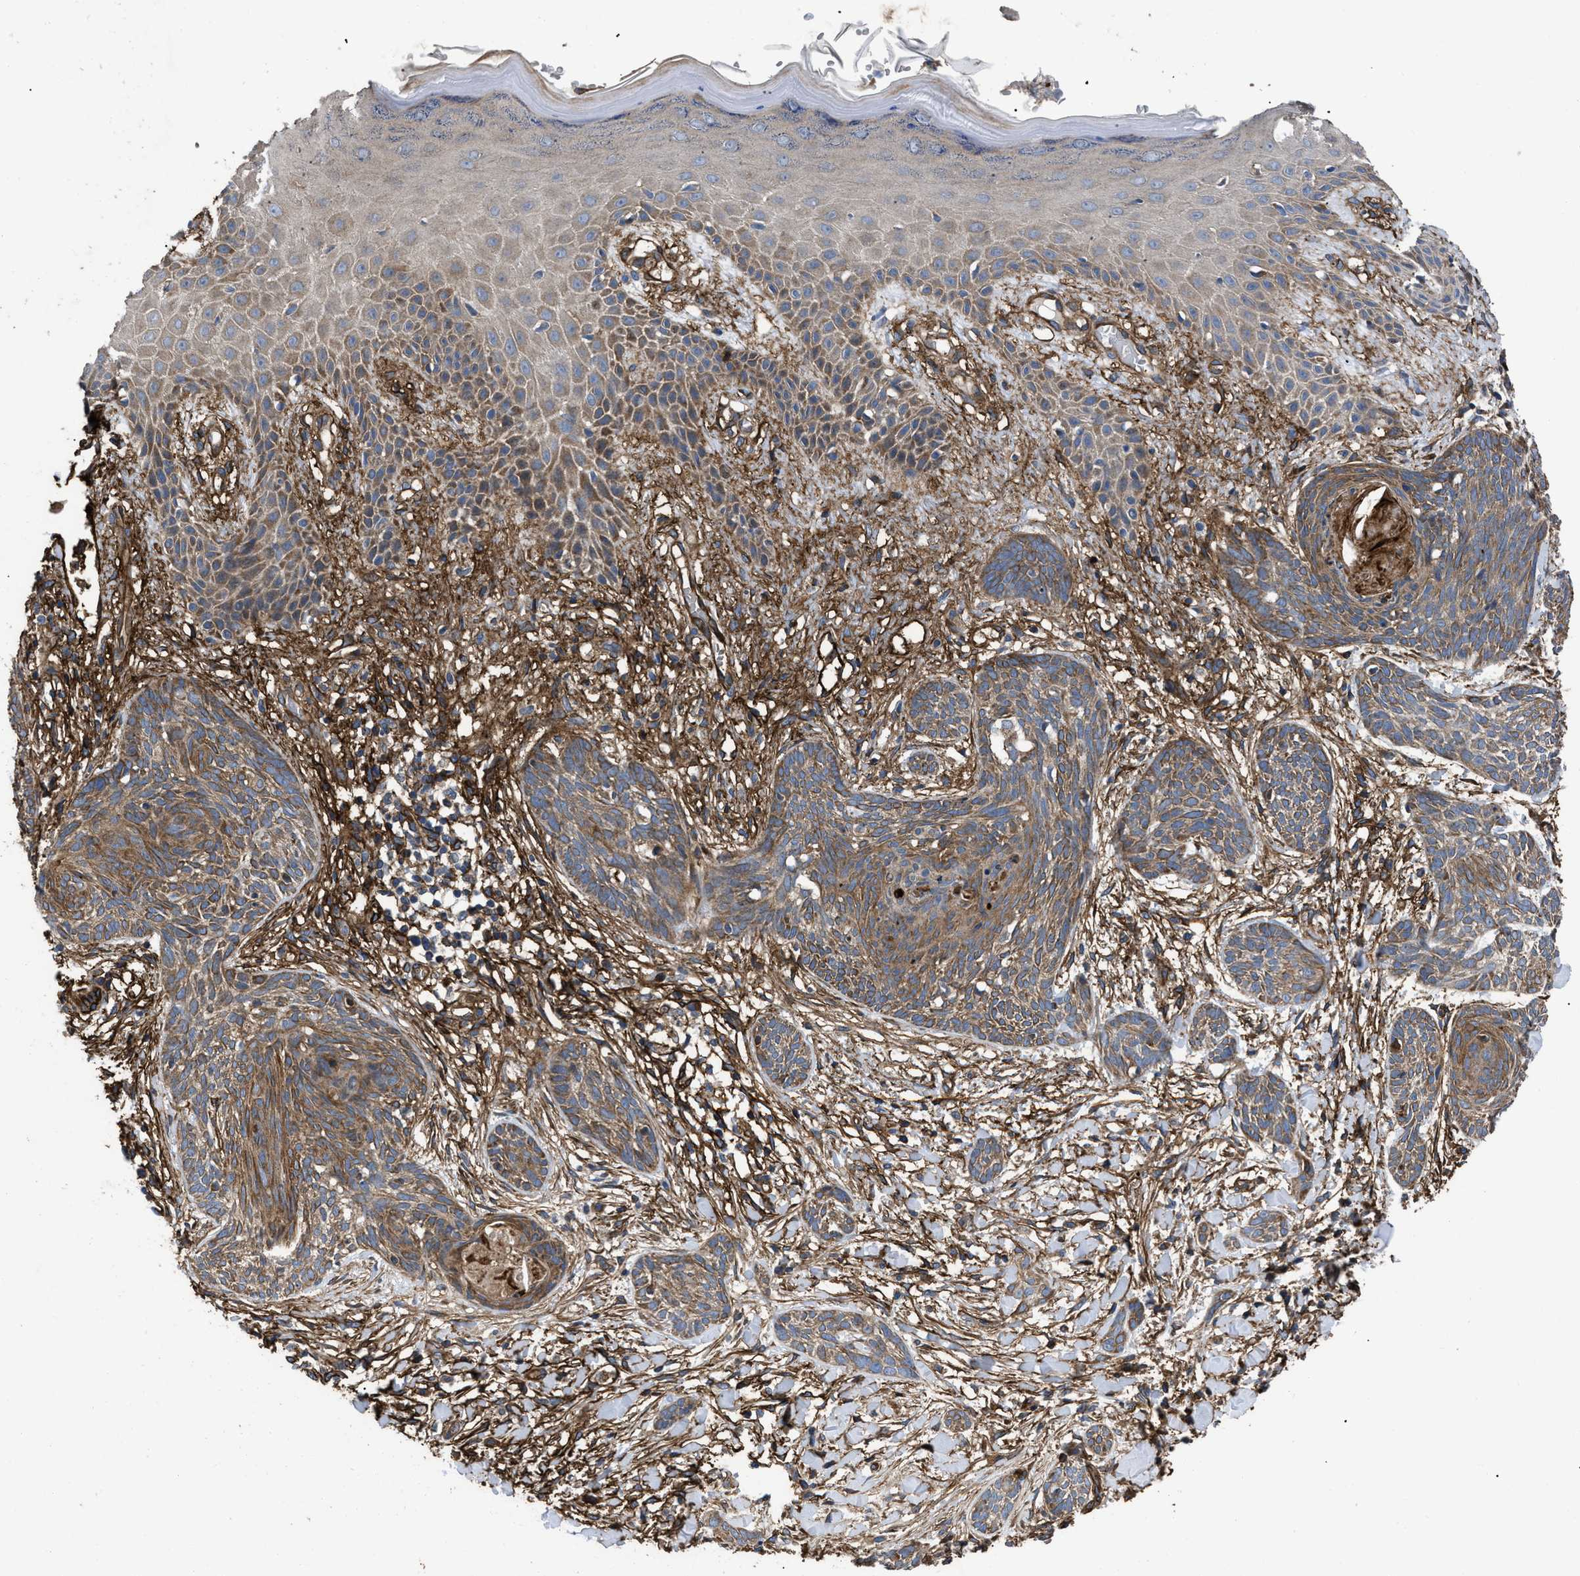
{"staining": {"intensity": "weak", "quantity": ">75%", "location": "cytoplasmic/membranous"}, "tissue": "skin cancer", "cell_type": "Tumor cells", "image_type": "cancer", "snomed": [{"axis": "morphology", "description": "Basal cell carcinoma"}, {"axis": "topography", "description": "Skin"}], "caption": "Skin cancer (basal cell carcinoma) stained with immunohistochemistry (IHC) demonstrates weak cytoplasmic/membranous expression in about >75% of tumor cells.", "gene": "NT5E", "patient": {"sex": "female", "age": 59}}